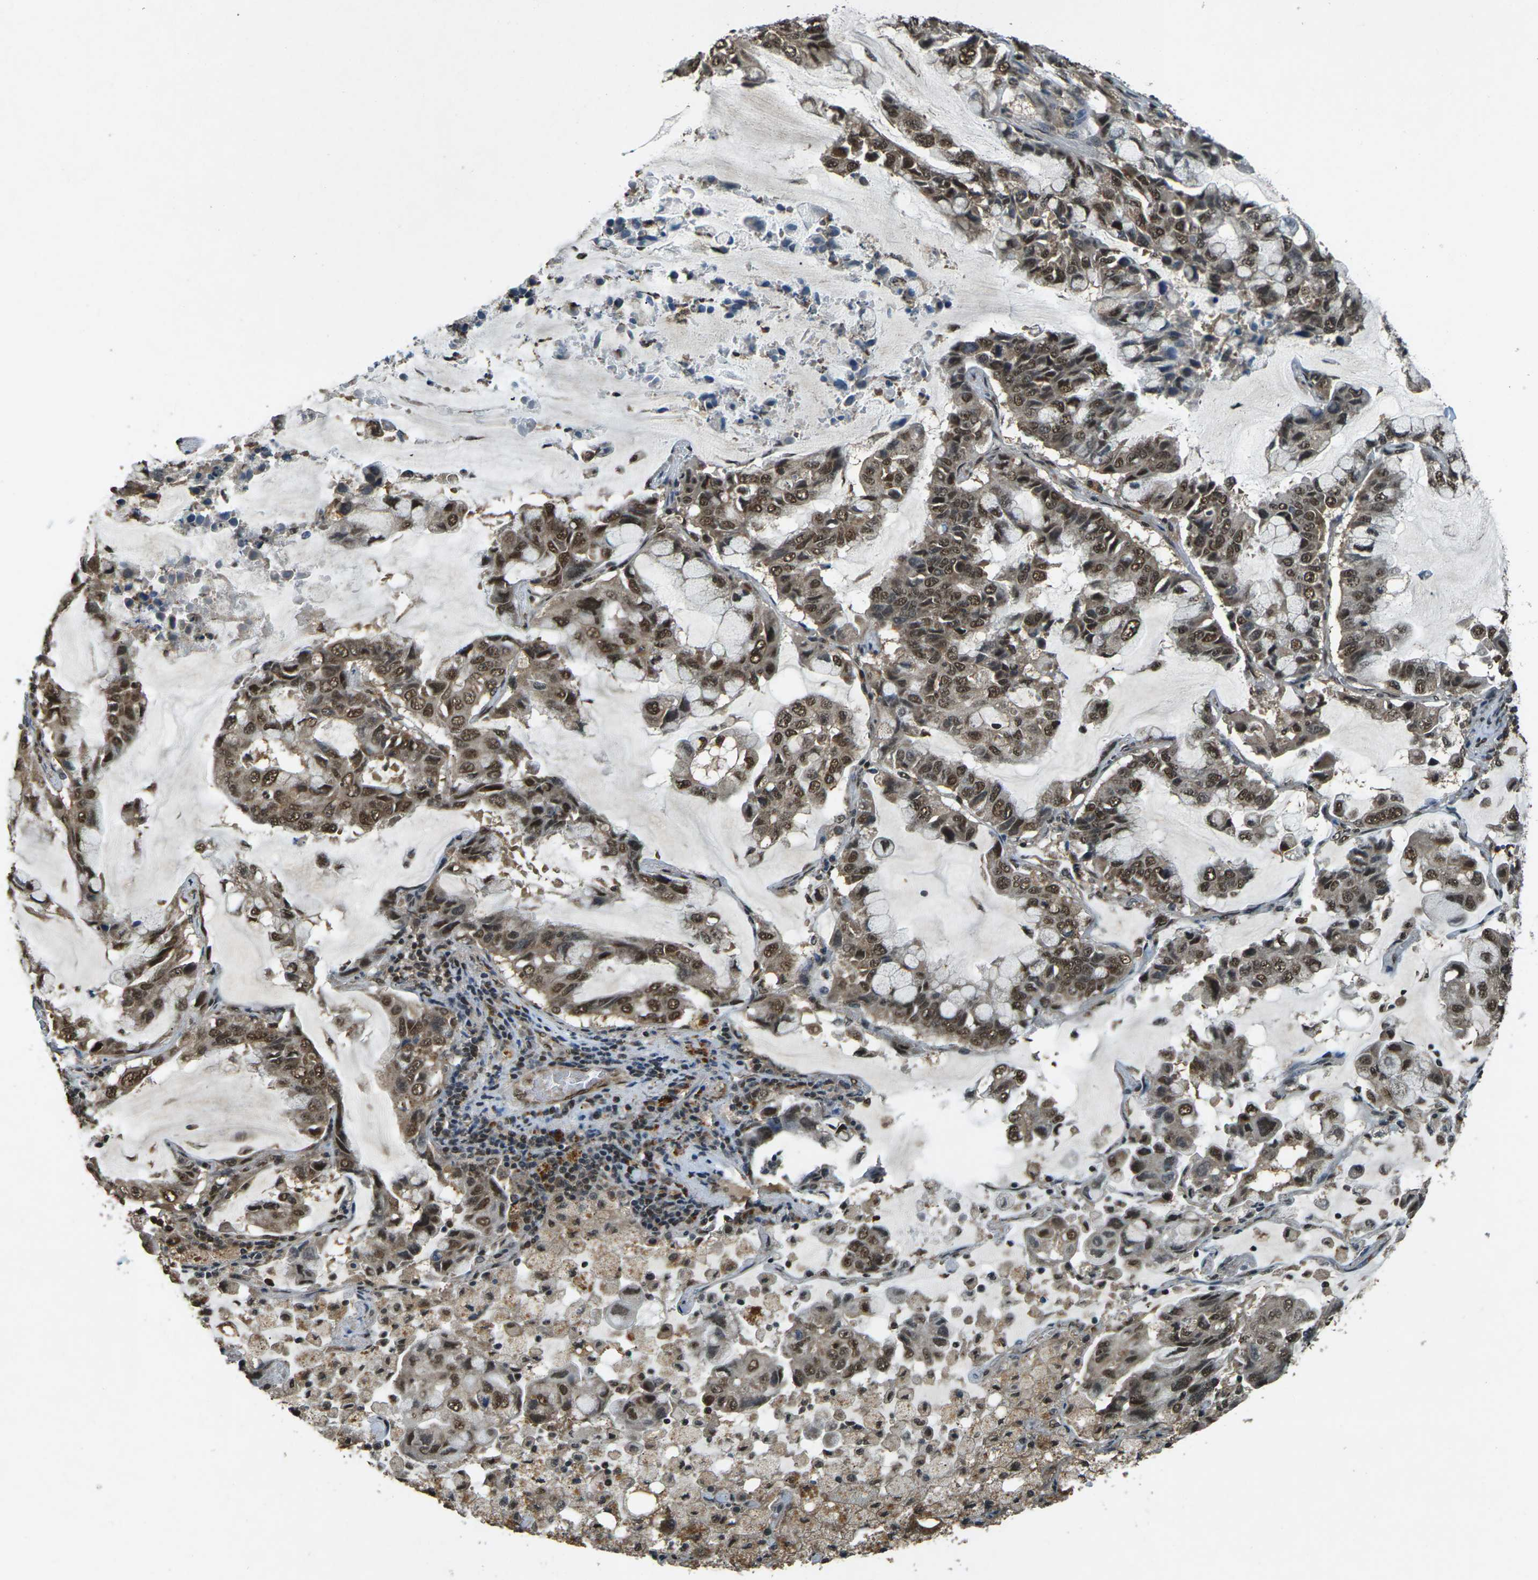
{"staining": {"intensity": "moderate", "quantity": ">75%", "location": "cytoplasmic/membranous,nuclear"}, "tissue": "lung cancer", "cell_type": "Tumor cells", "image_type": "cancer", "snomed": [{"axis": "morphology", "description": "Adenocarcinoma, NOS"}, {"axis": "topography", "description": "Lung"}], "caption": "Lung cancer stained with immunohistochemistry reveals moderate cytoplasmic/membranous and nuclear expression in about >75% of tumor cells.", "gene": "NR4A2", "patient": {"sex": "male", "age": 64}}